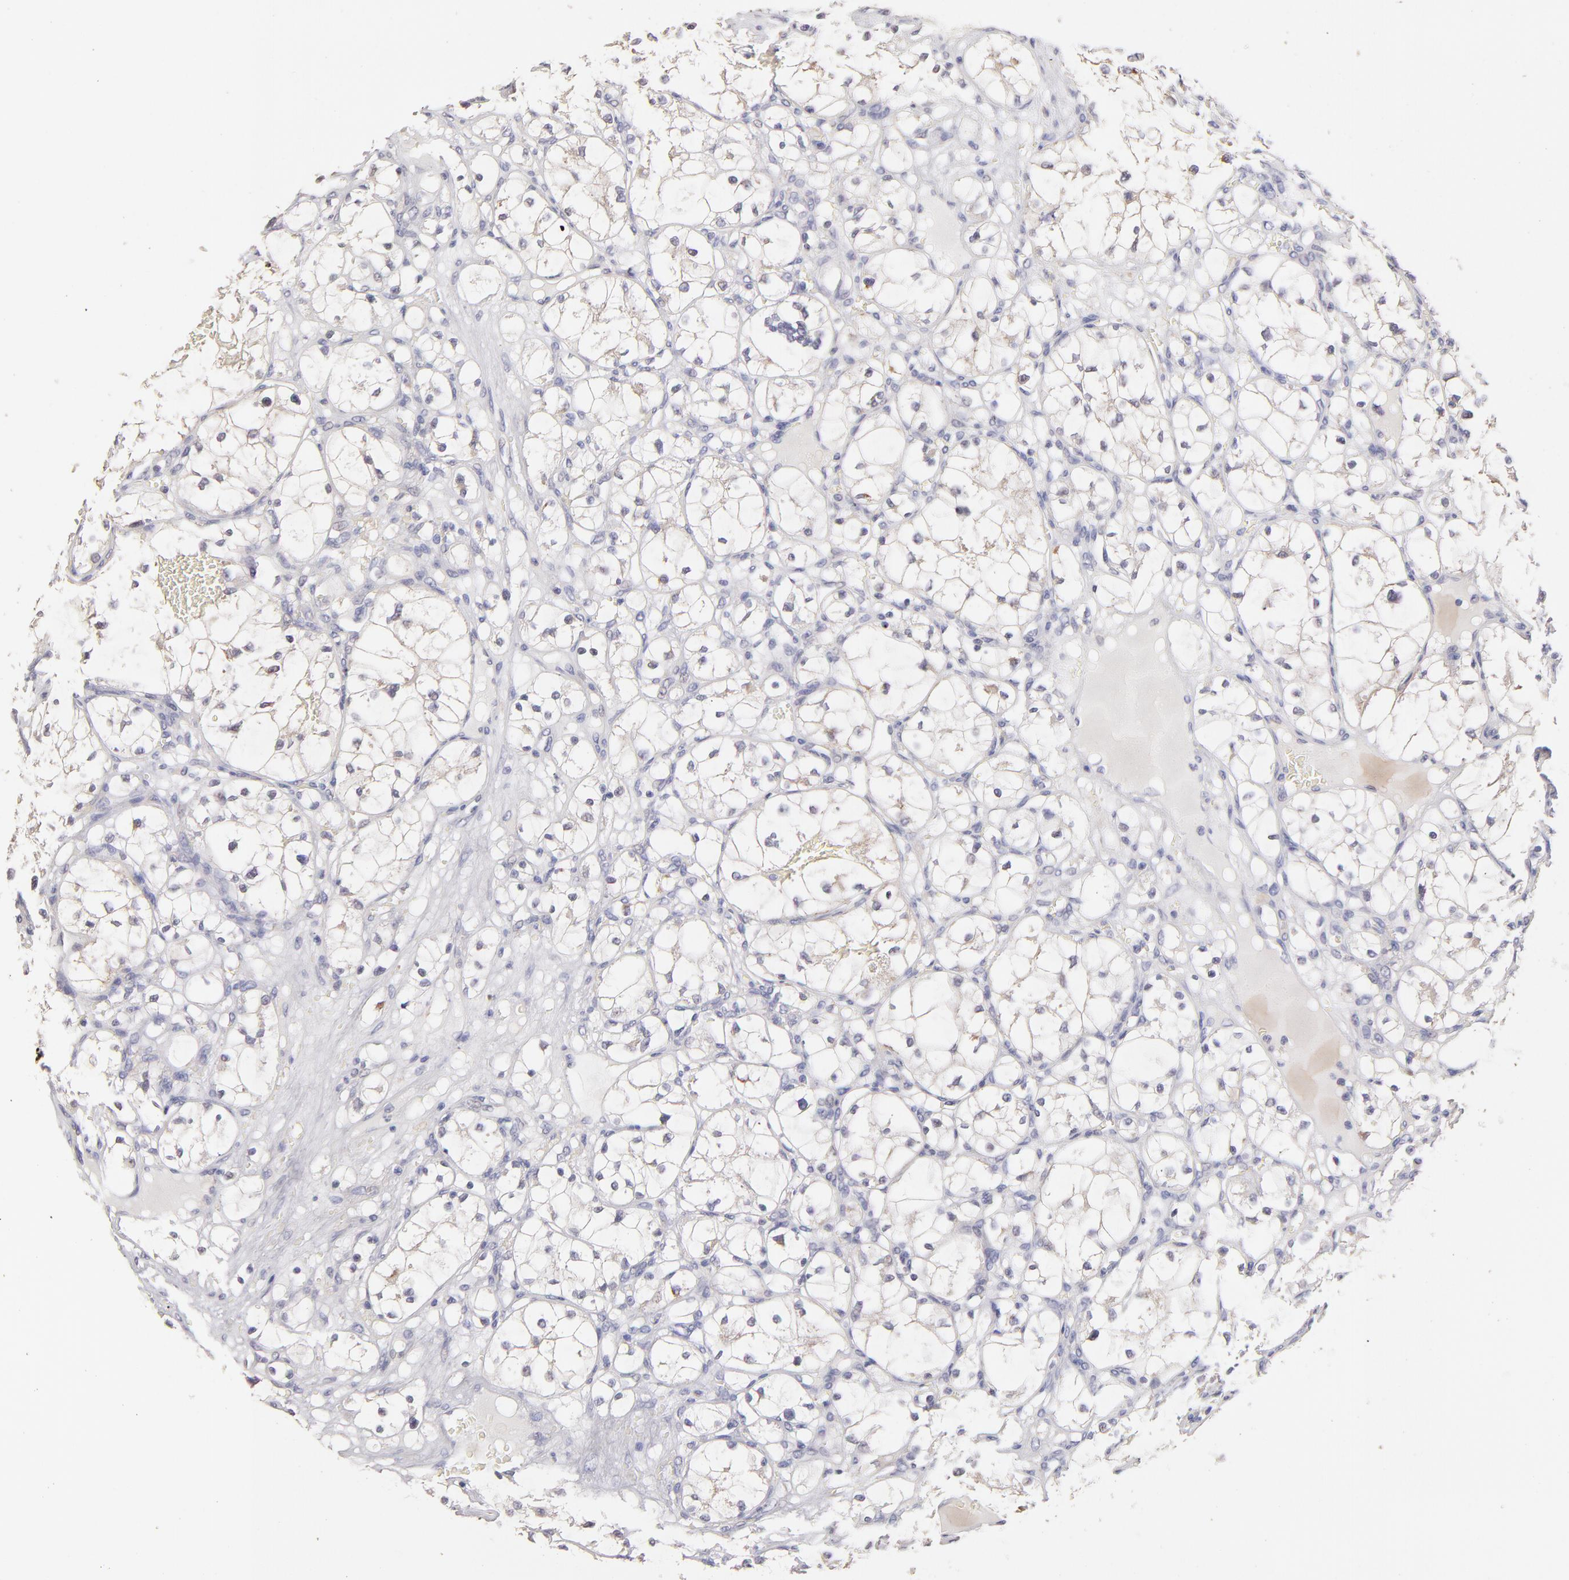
{"staining": {"intensity": "negative", "quantity": "none", "location": "none"}, "tissue": "renal cancer", "cell_type": "Tumor cells", "image_type": "cancer", "snomed": [{"axis": "morphology", "description": "Adenocarcinoma, NOS"}, {"axis": "topography", "description": "Kidney"}], "caption": "Histopathology image shows no protein expression in tumor cells of adenocarcinoma (renal) tissue.", "gene": "GLDC", "patient": {"sex": "male", "age": 61}}